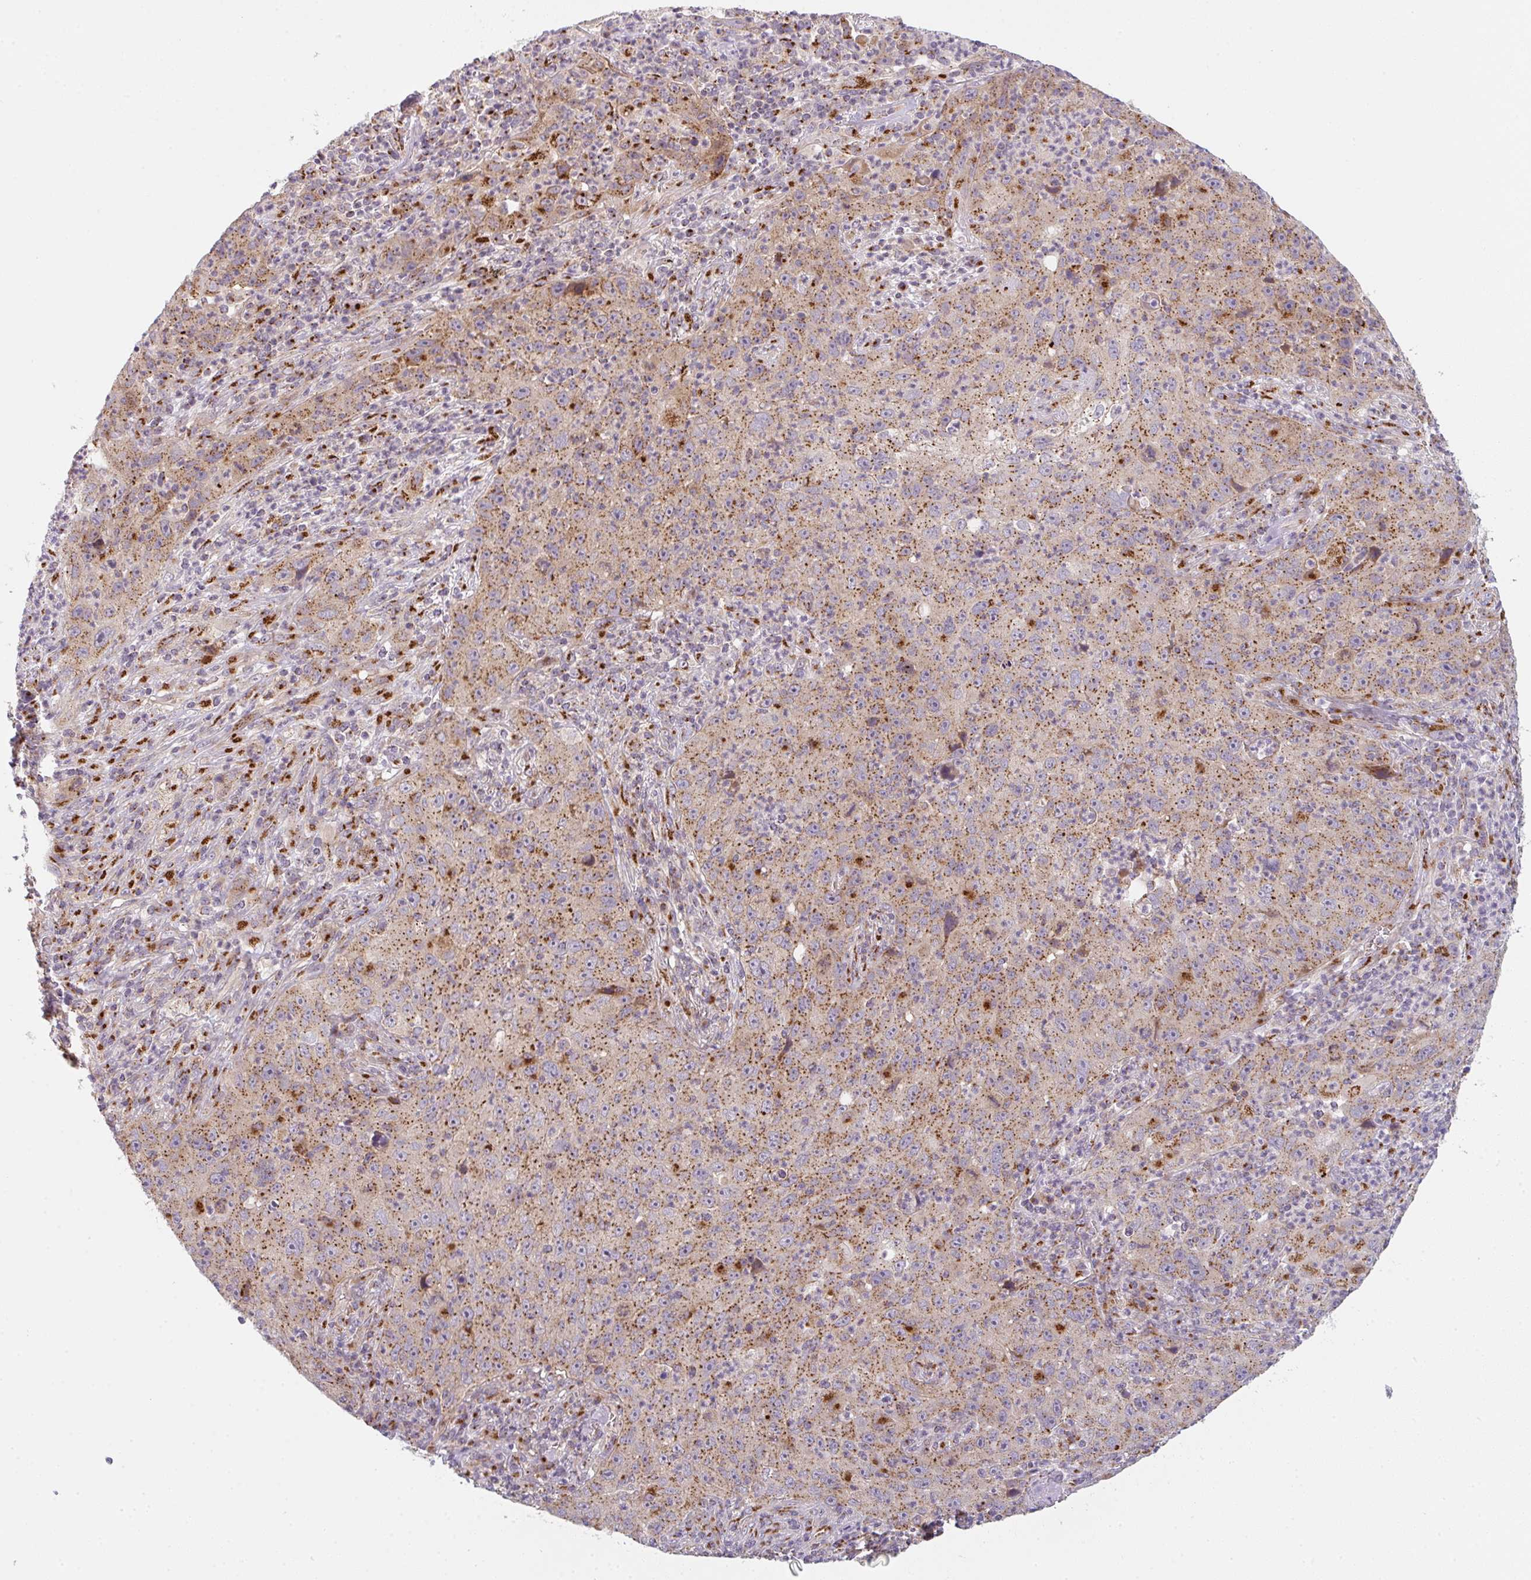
{"staining": {"intensity": "moderate", "quantity": ">75%", "location": "cytoplasmic/membranous"}, "tissue": "lung cancer", "cell_type": "Tumor cells", "image_type": "cancer", "snomed": [{"axis": "morphology", "description": "Squamous cell carcinoma, NOS"}, {"axis": "topography", "description": "Lung"}], "caption": "Immunohistochemical staining of lung cancer demonstrates medium levels of moderate cytoplasmic/membranous protein expression in about >75% of tumor cells.", "gene": "GVQW3", "patient": {"sex": "male", "age": 71}}